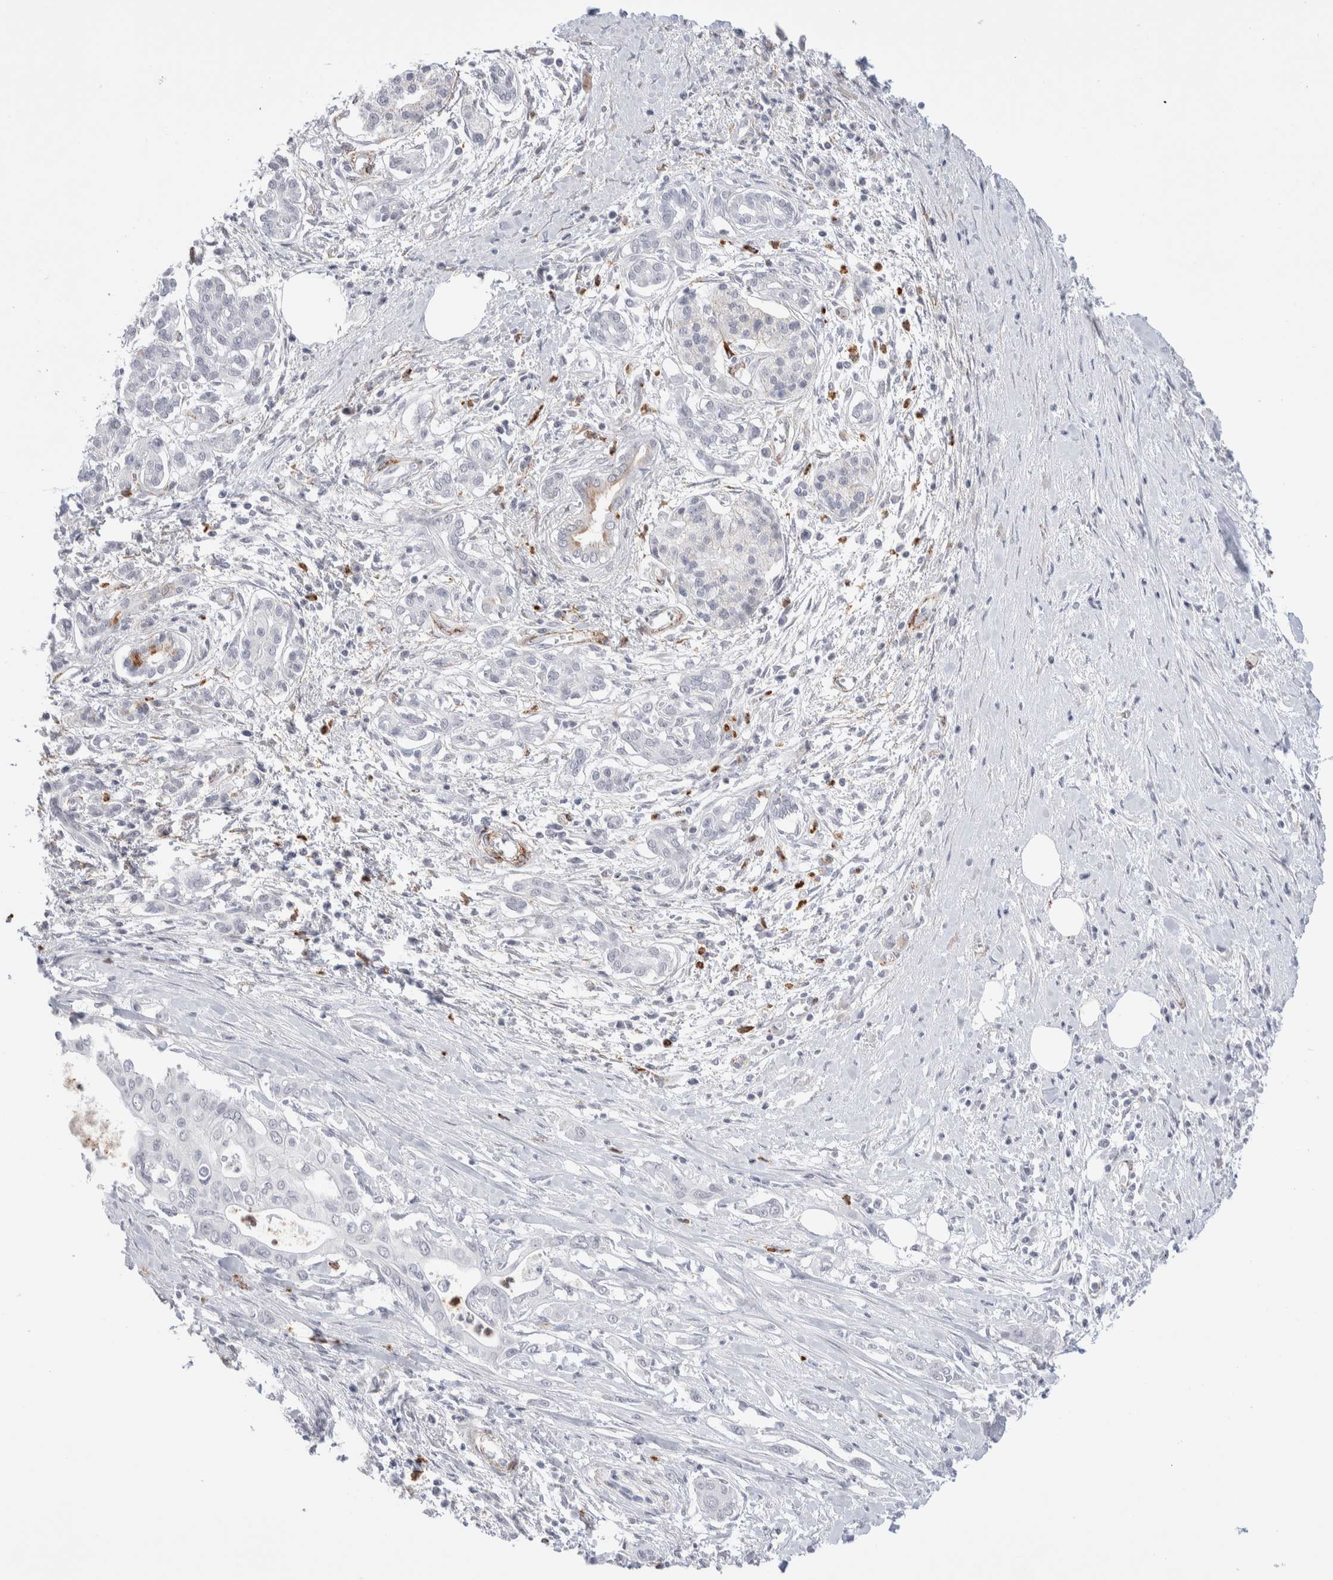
{"staining": {"intensity": "negative", "quantity": "none", "location": "none"}, "tissue": "pancreatic cancer", "cell_type": "Tumor cells", "image_type": "cancer", "snomed": [{"axis": "morphology", "description": "Adenocarcinoma, NOS"}, {"axis": "topography", "description": "Pancreas"}], "caption": "A micrograph of human pancreatic adenocarcinoma is negative for staining in tumor cells.", "gene": "SEPTIN4", "patient": {"sex": "male", "age": 58}}